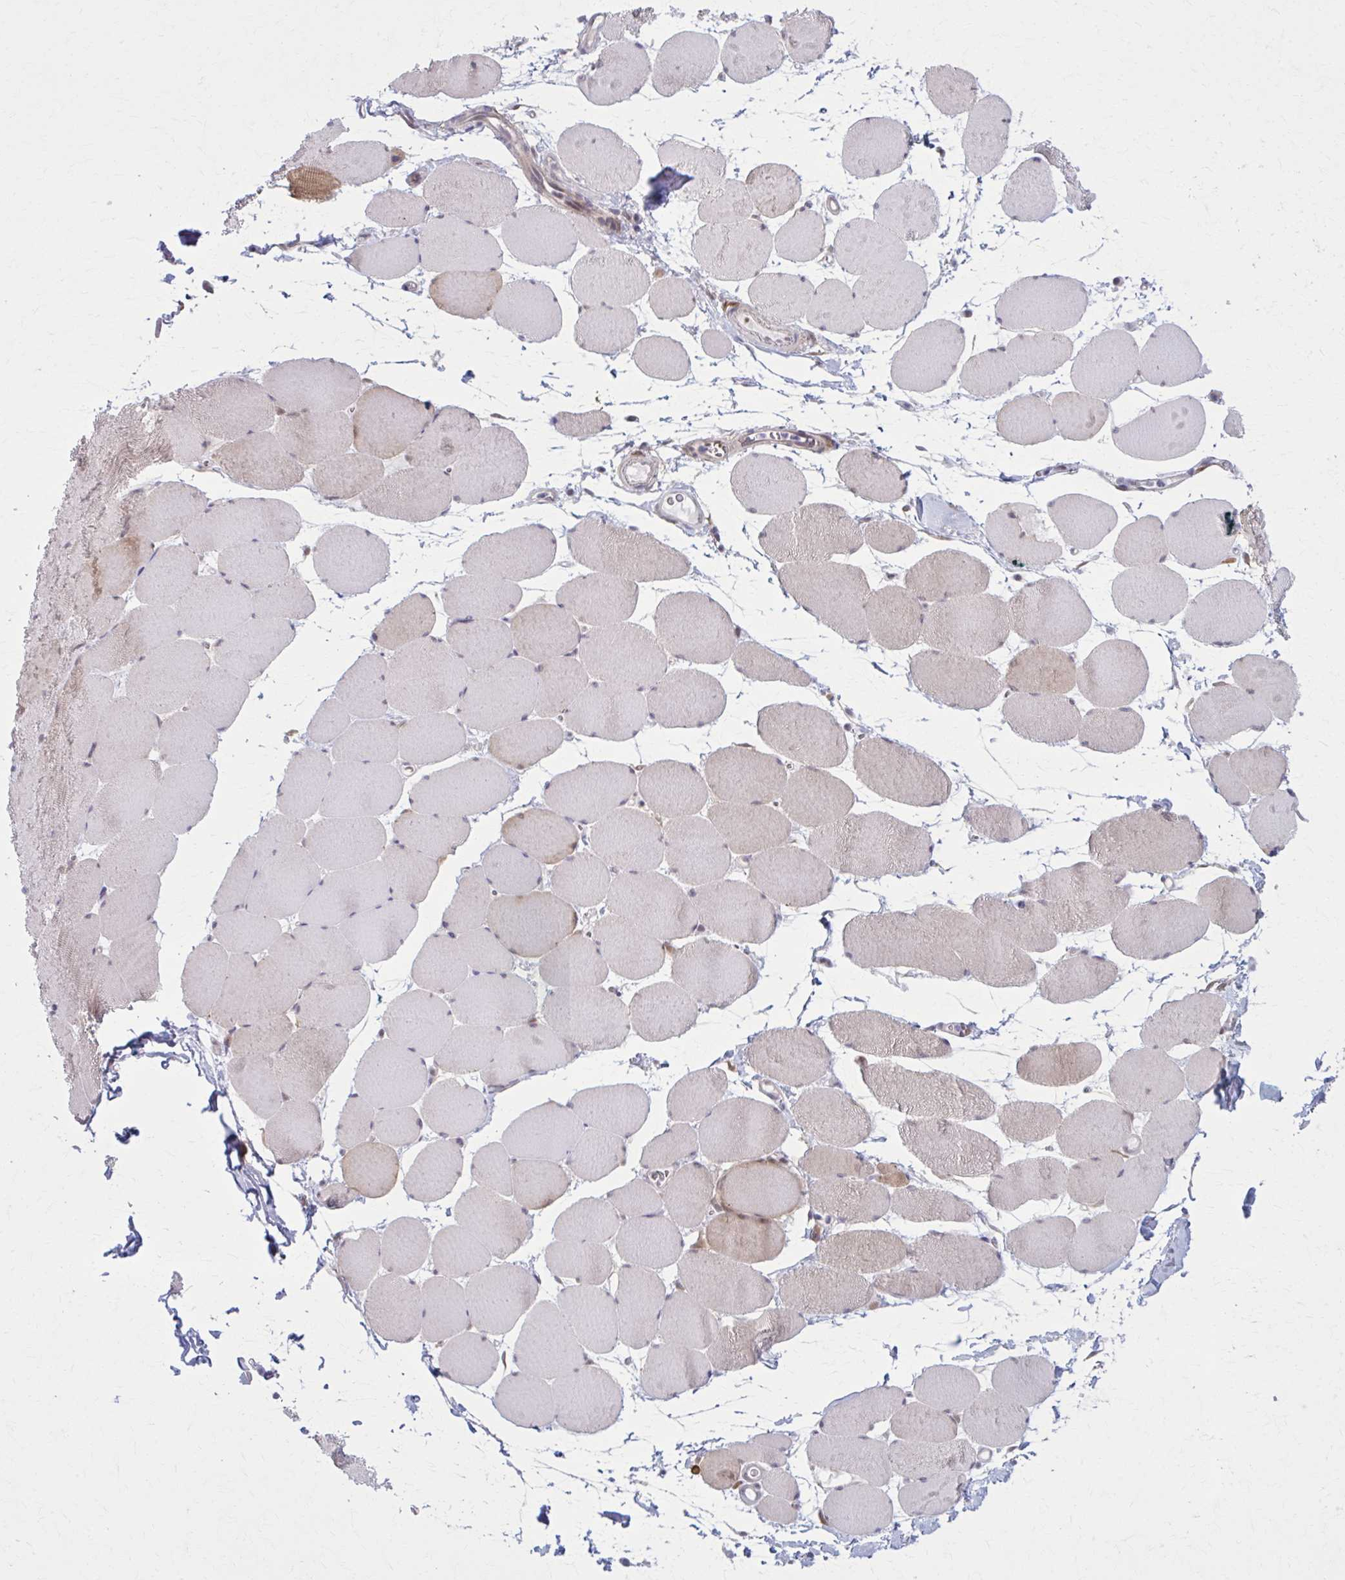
{"staining": {"intensity": "weak", "quantity": "<25%", "location": "cytoplasmic/membranous"}, "tissue": "skeletal muscle", "cell_type": "Myocytes", "image_type": "normal", "snomed": [{"axis": "morphology", "description": "Normal tissue, NOS"}, {"axis": "topography", "description": "Skeletal muscle"}], "caption": "Myocytes are negative for protein expression in benign human skeletal muscle. (DAB immunohistochemistry (IHC), high magnification).", "gene": "NUMBL", "patient": {"sex": "female", "age": 75}}